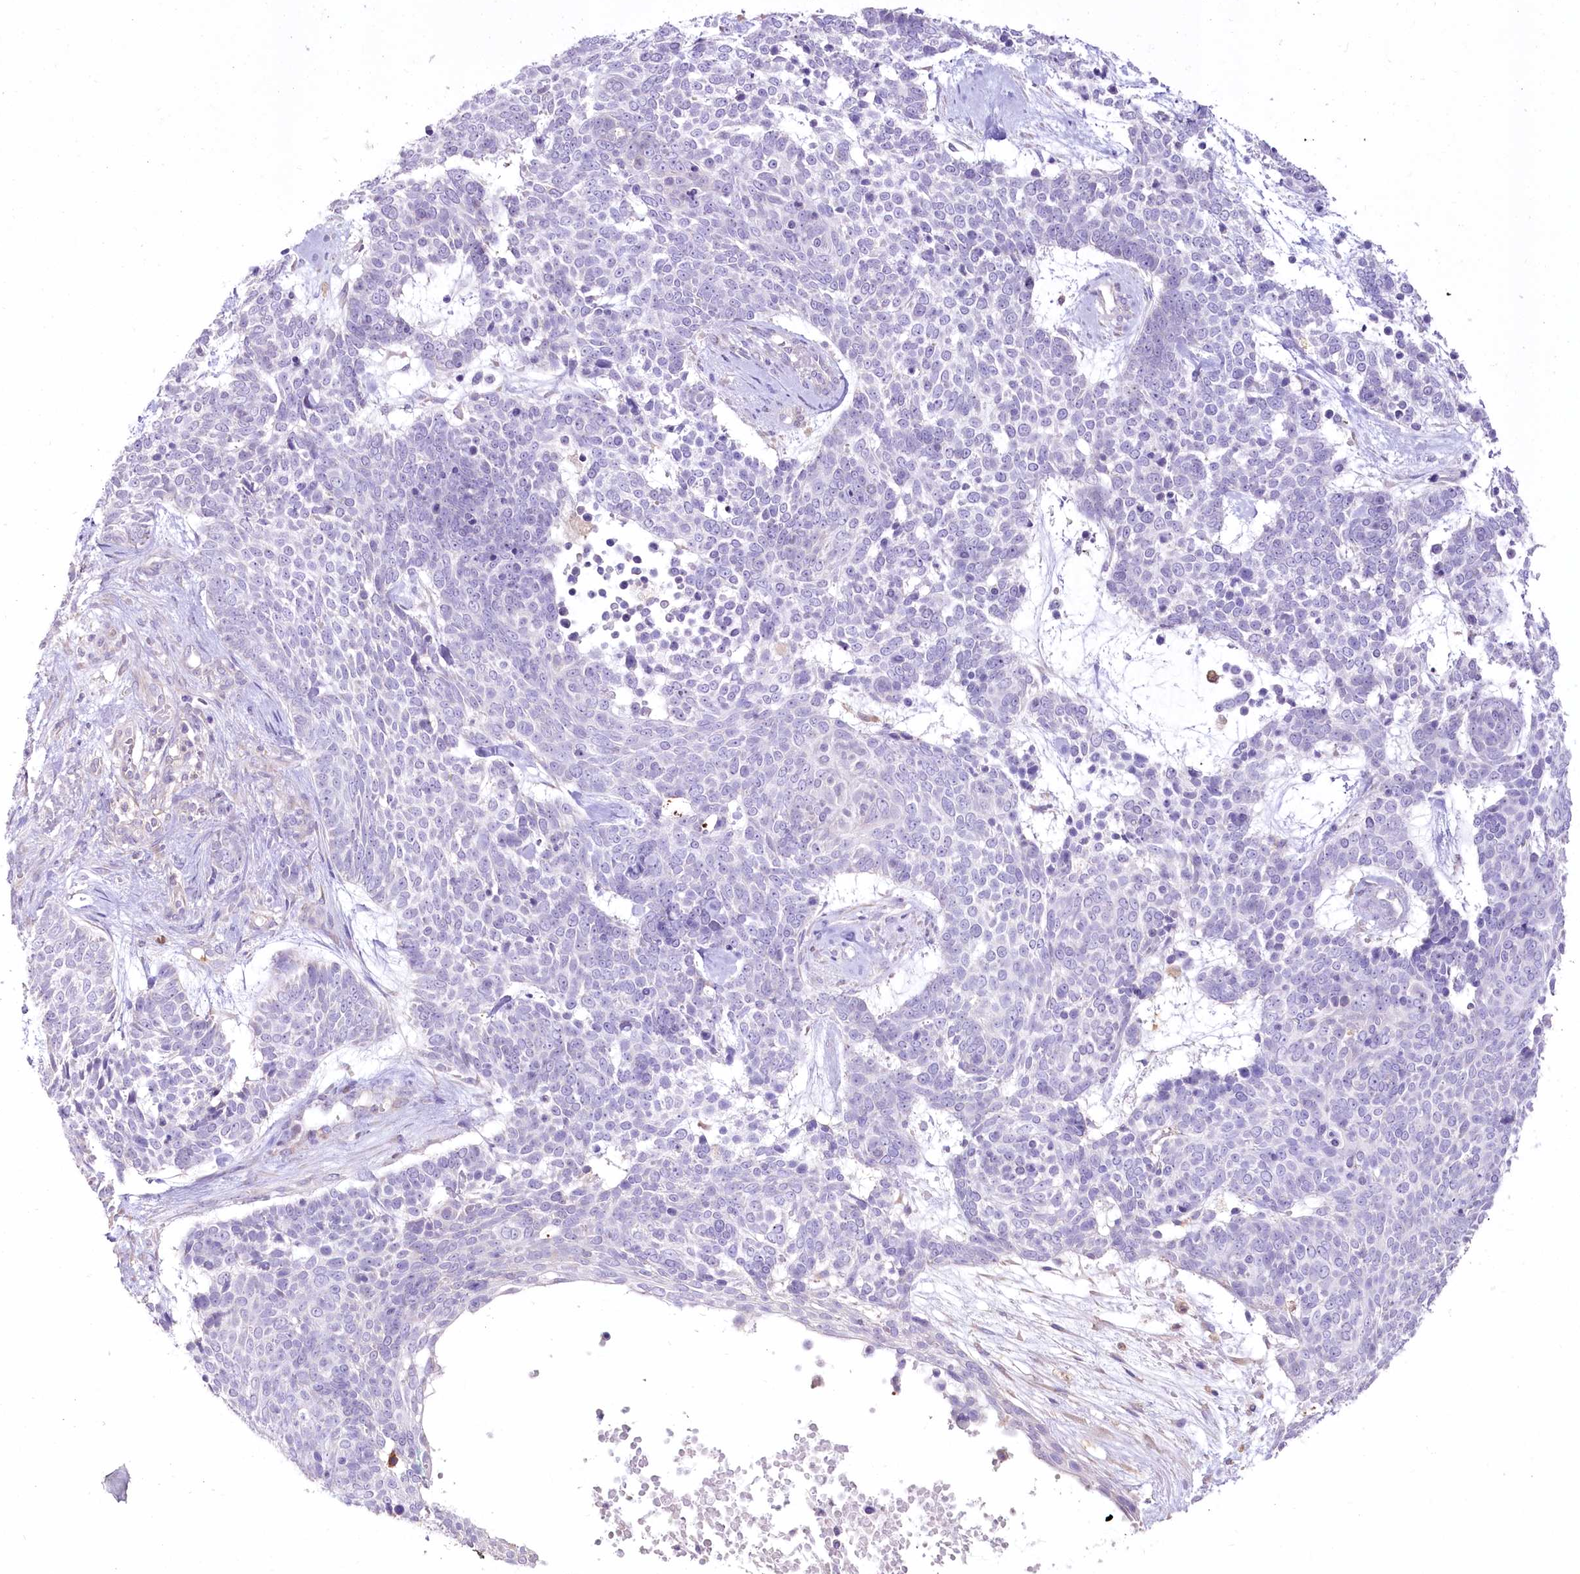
{"staining": {"intensity": "negative", "quantity": "none", "location": "none"}, "tissue": "skin cancer", "cell_type": "Tumor cells", "image_type": "cancer", "snomed": [{"axis": "morphology", "description": "Basal cell carcinoma"}, {"axis": "topography", "description": "Skin"}], "caption": "Histopathology image shows no significant protein positivity in tumor cells of basal cell carcinoma (skin).", "gene": "DPYD", "patient": {"sex": "female", "age": 81}}